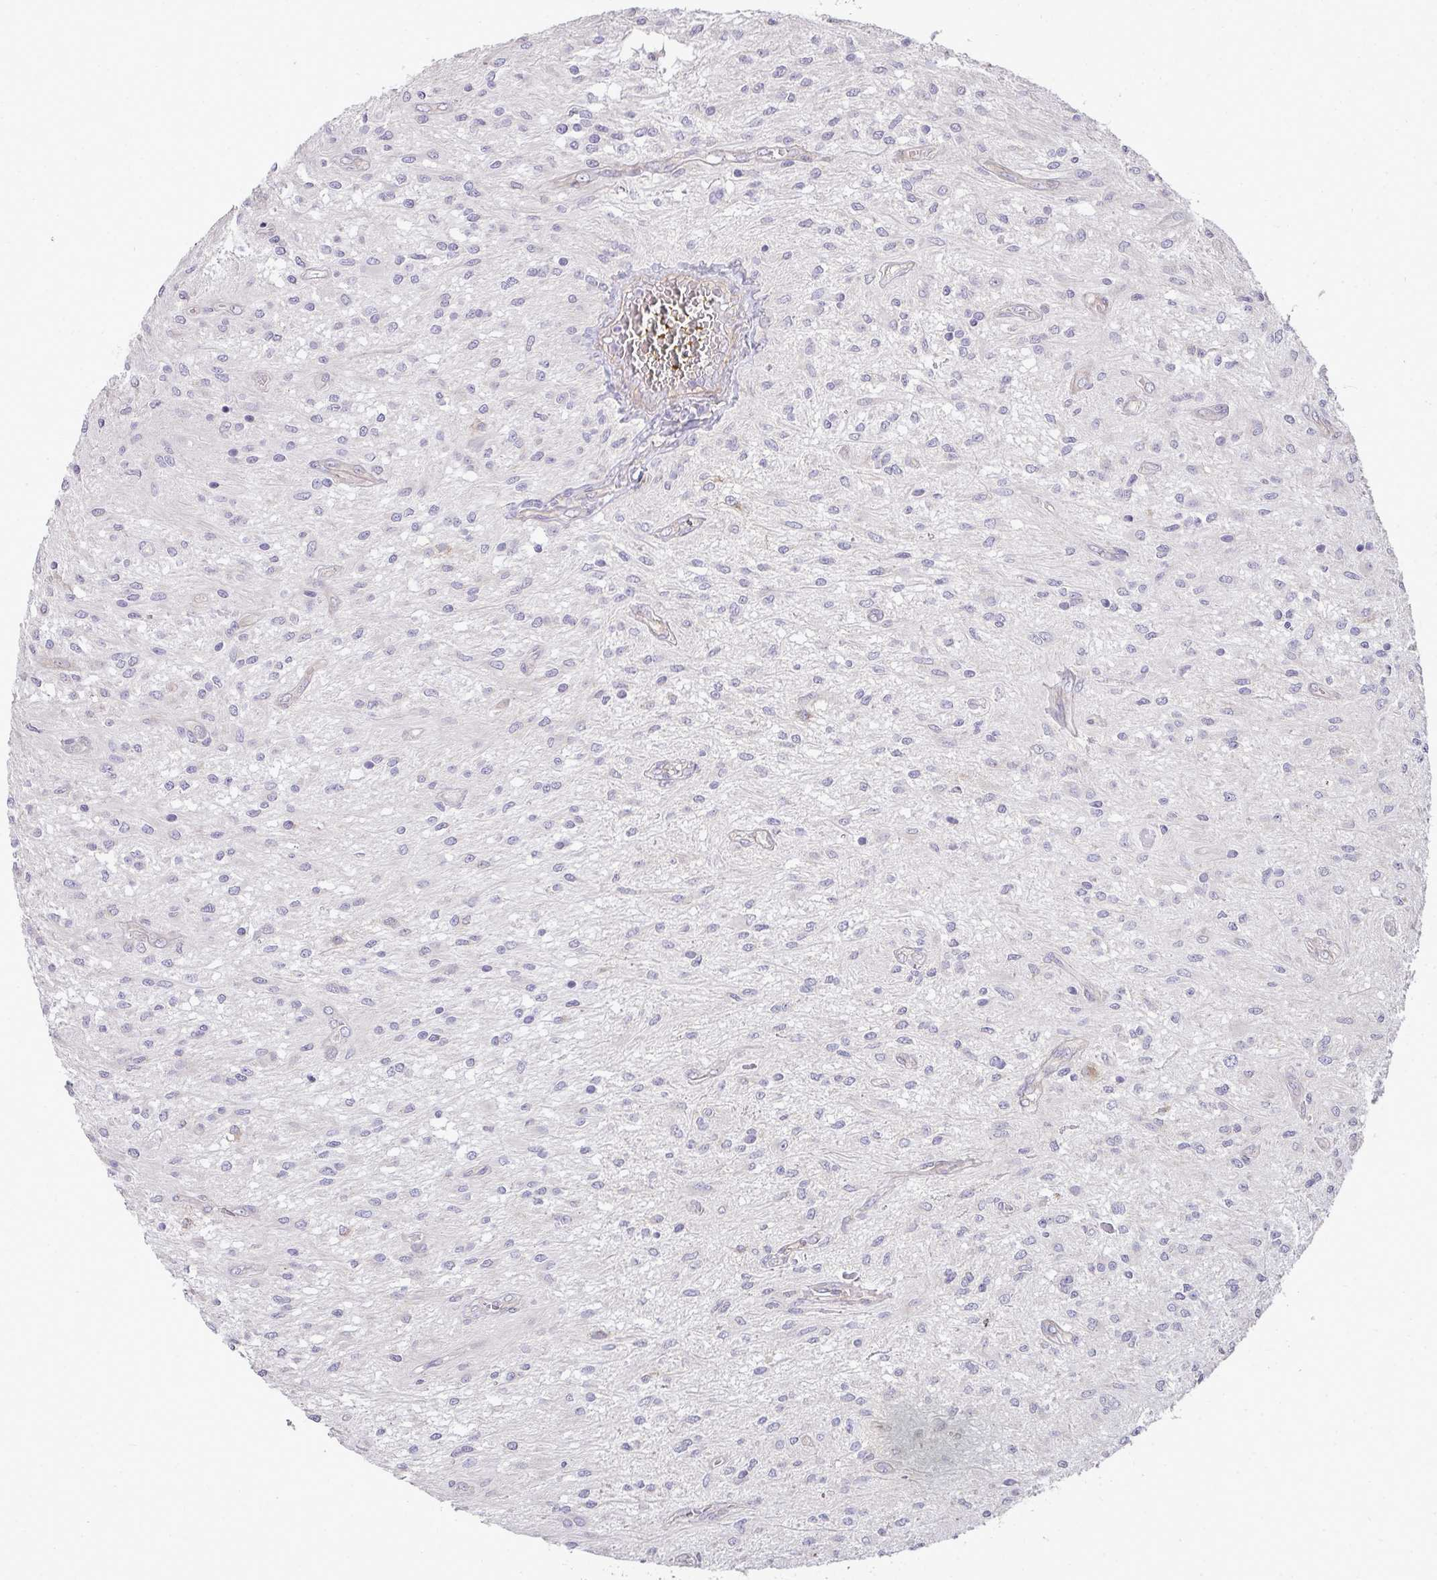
{"staining": {"intensity": "negative", "quantity": "none", "location": "none"}, "tissue": "glioma", "cell_type": "Tumor cells", "image_type": "cancer", "snomed": [{"axis": "morphology", "description": "Glioma, malignant, Low grade"}, {"axis": "topography", "description": "Cerebellum"}], "caption": "Tumor cells show no significant expression in glioma.", "gene": "SH2D1B", "patient": {"sex": "female", "age": 14}}